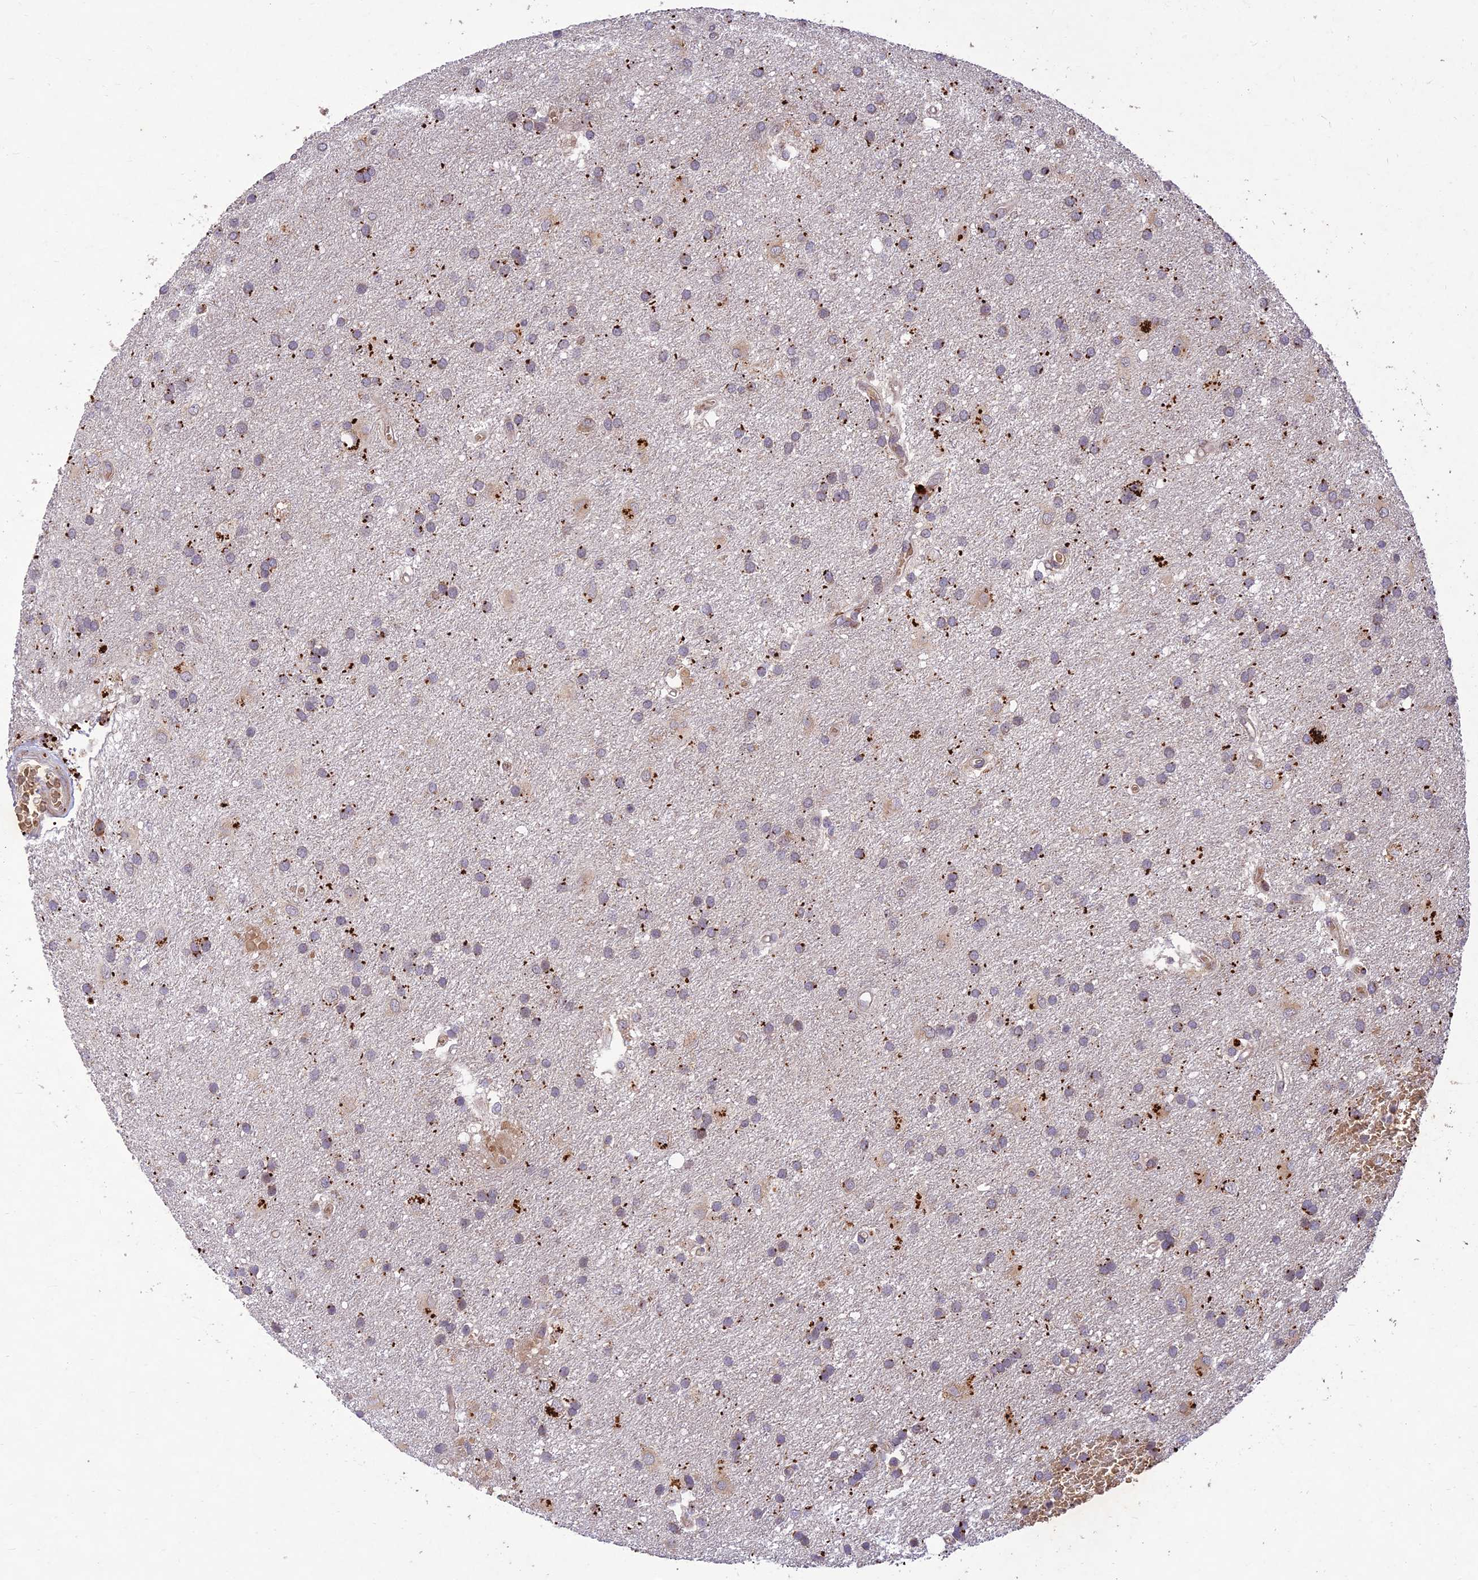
{"staining": {"intensity": "moderate", "quantity": "25%-75%", "location": "cytoplasmic/membranous"}, "tissue": "glioma", "cell_type": "Tumor cells", "image_type": "cancer", "snomed": [{"axis": "morphology", "description": "Glioma, malignant, Low grade"}, {"axis": "topography", "description": "Brain"}], "caption": "The micrograph exhibits immunohistochemical staining of glioma. There is moderate cytoplasmic/membranous positivity is appreciated in approximately 25%-75% of tumor cells. The protein is shown in brown color, while the nuclei are stained blue.", "gene": "PPP1R11", "patient": {"sex": "male", "age": 66}}